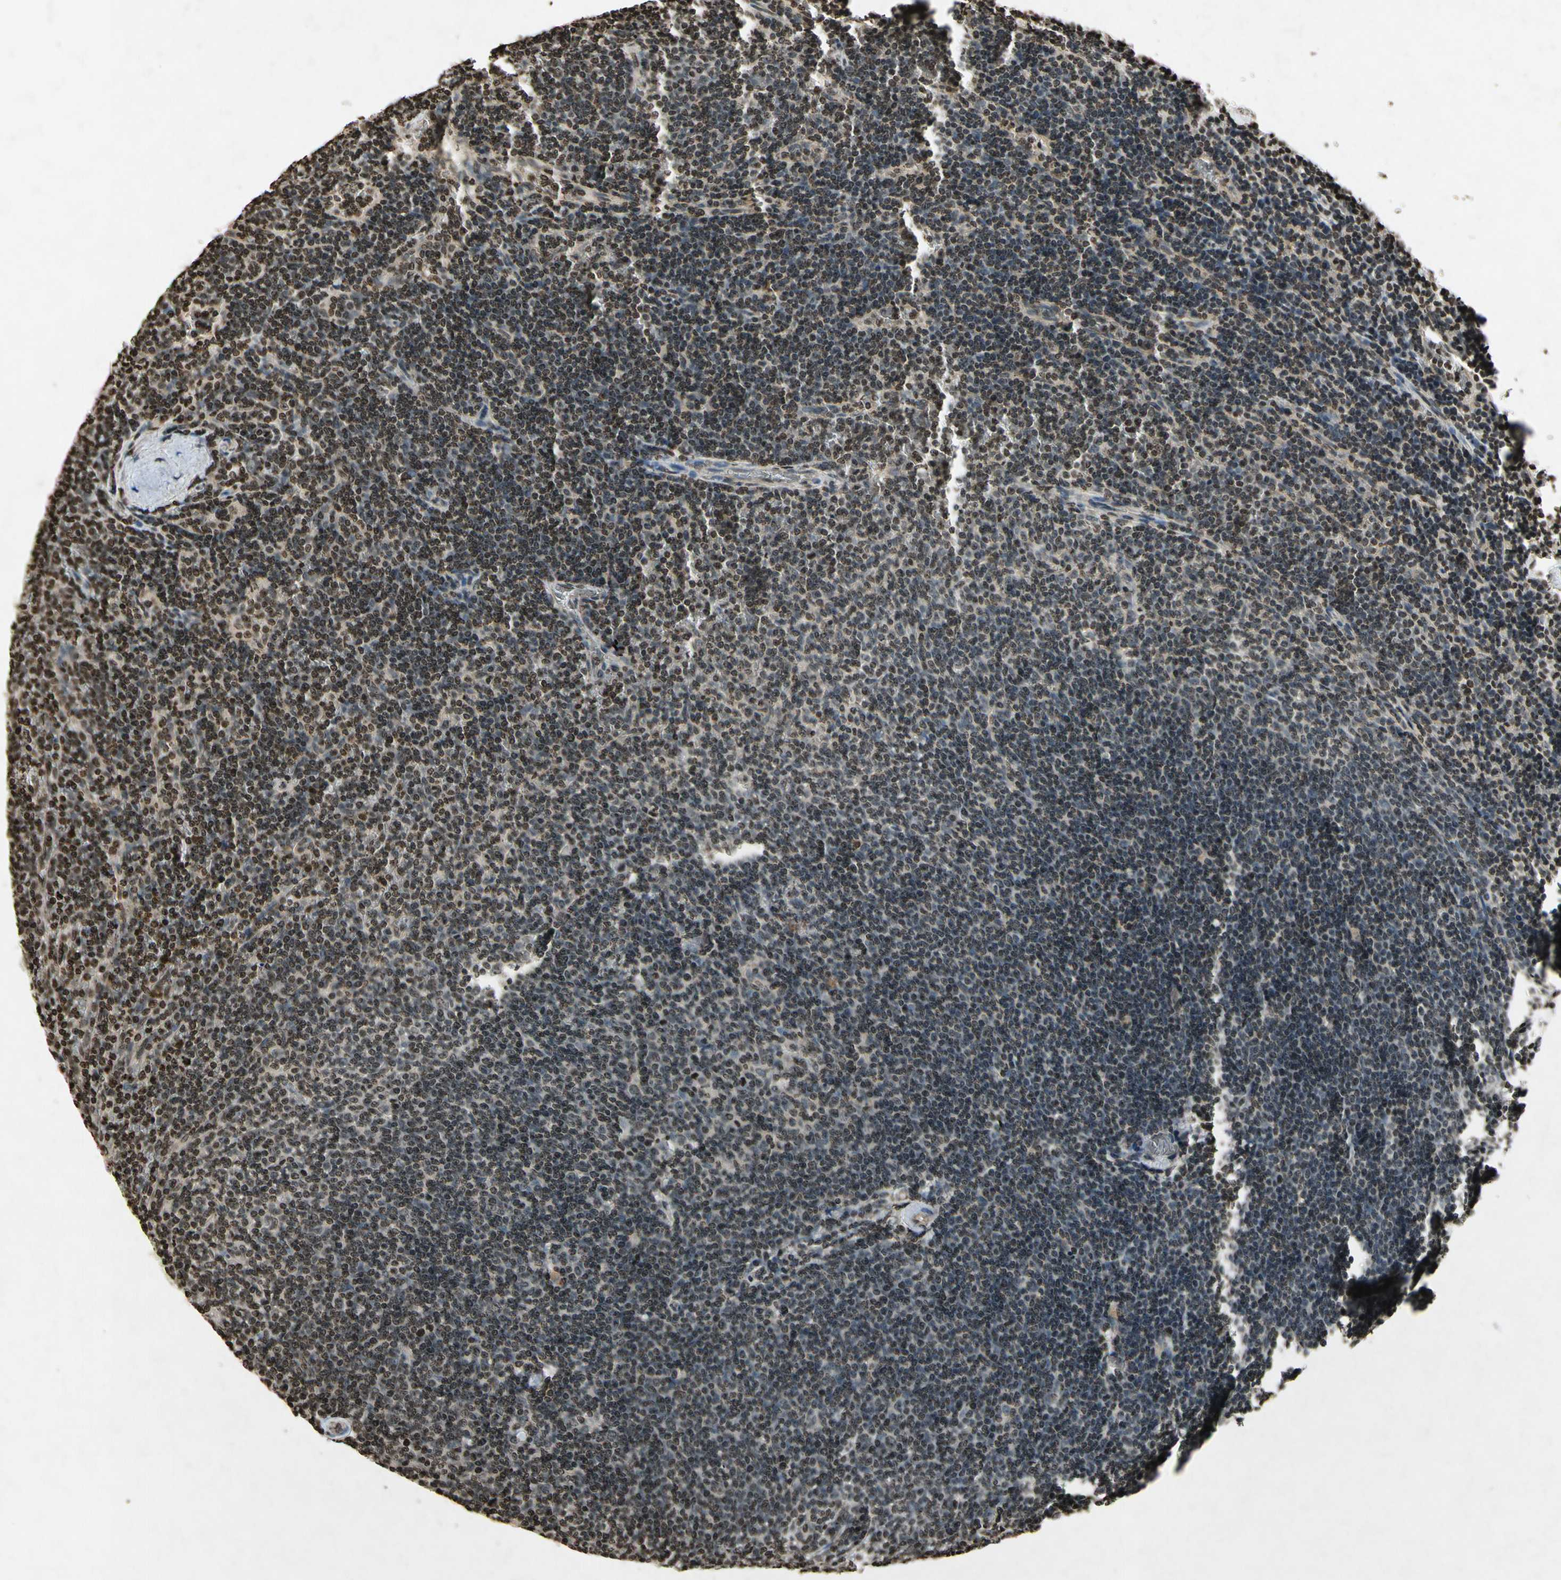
{"staining": {"intensity": "moderate", "quantity": ">75%", "location": "nuclear"}, "tissue": "lymphoma", "cell_type": "Tumor cells", "image_type": "cancer", "snomed": [{"axis": "morphology", "description": "Malignant lymphoma, non-Hodgkin's type, Low grade"}, {"axis": "topography", "description": "Spleen"}], "caption": "Tumor cells exhibit moderate nuclear expression in approximately >75% of cells in lymphoma.", "gene": "HOXB3", "patient": {"sex": "female", "age": 50}}